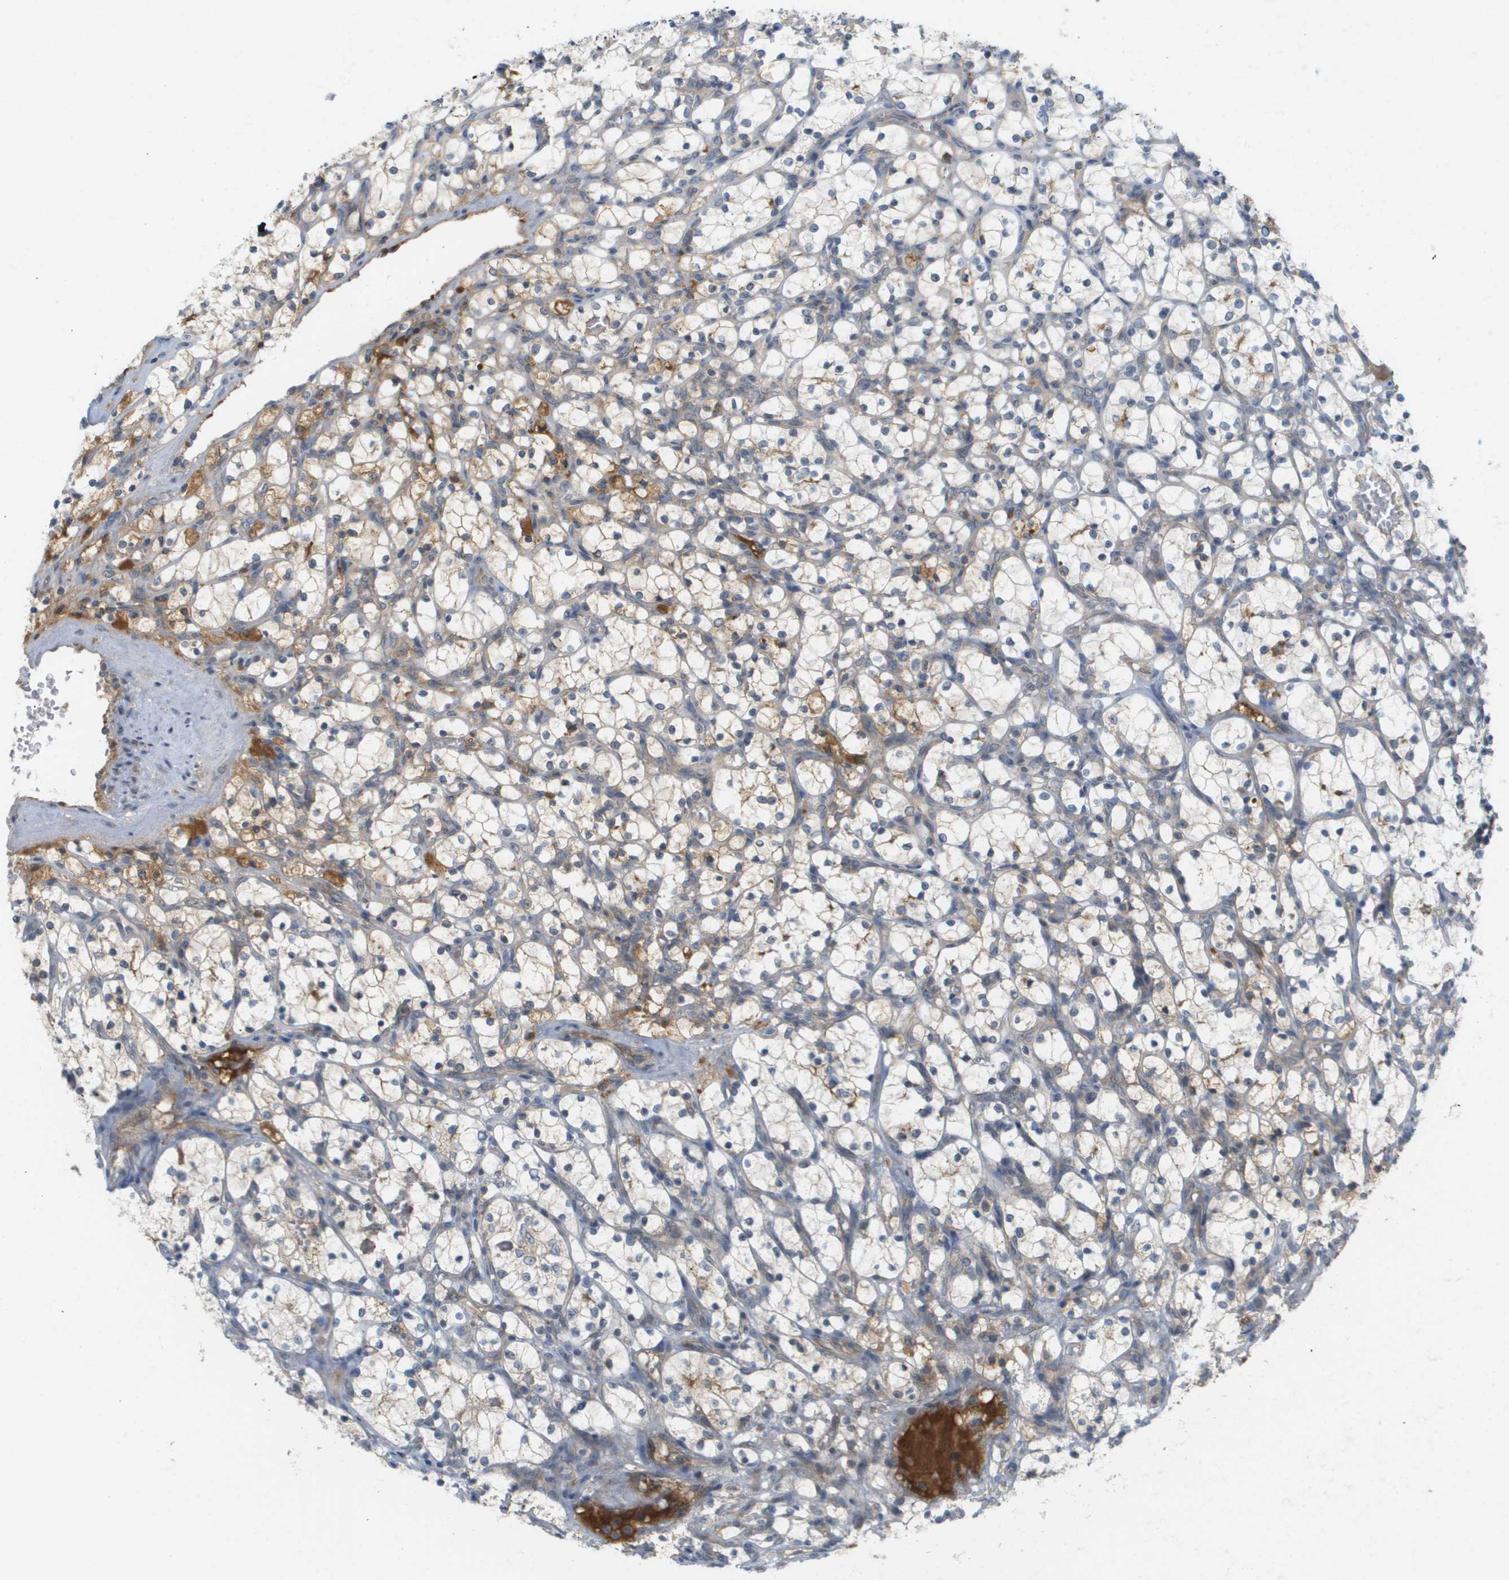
{"staining": {"intensity": "negative", "quantity": "none", "location": "none"}, "tissue": "renal cancer", "cell_type": "Tumor cells", "image_type": "cancer", "snomed": [{"axis": "morphology", "description": "Adenocarcinoma, NOS"}, {"axis": "topography", "description": "Kidney"}], "caption": "DAB immunohistochemical staining of renal cancer exhibits no significant staining in tumor cells.", "gene": "PROC", "patient": {"sex": "female", "age": 69}}